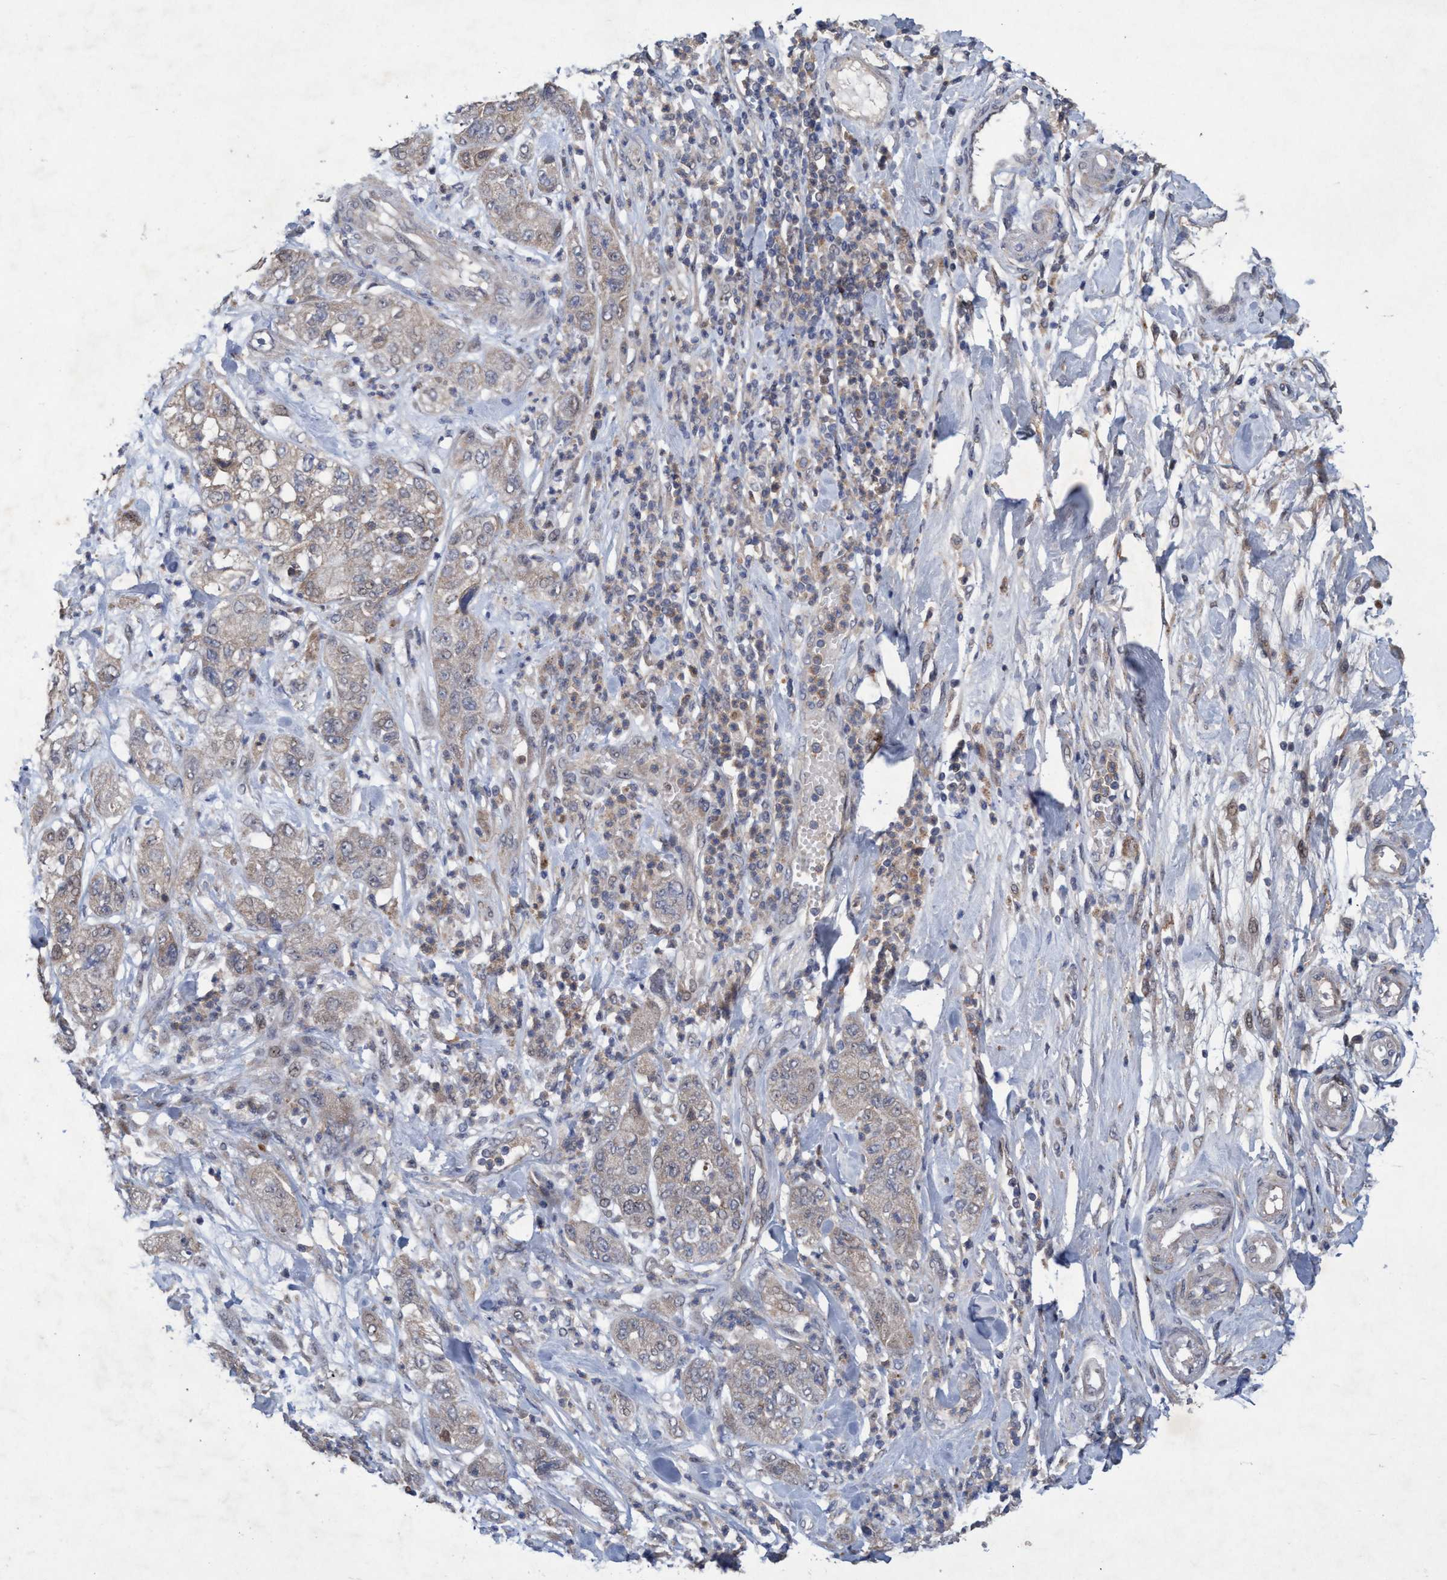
{"staining": {"intensity": "weak", "quantity": "25%-75%", "location": "cytoplasmic/membranous"}, "tissue": "pancreatic cancer", "cell_type": "Tumor cells", "image_type": "cancer", "snomed": [{"axis": "morphology", "description": "Adenocarcinoma, NOS"}, {"axis": "topography", "description": "Pancreas"}], "caption": "High-magnification brightfield microscopy of pancreatic cancer (adenocarcinoma) stained with DAB (3,3'-diaminobenzidine) (brown) and counterstained with hematoxylin (blue). tumor cells exhibit weak cytoplasmic/membranous expression is appreciated in about25%-75% of cells. (DAB (3,3'-diaminobenzidine) = brown stain, brightfield microscopy at high magnification).", "gene": "ZNF677", "patient": {"sex": "female", "age": 78}}